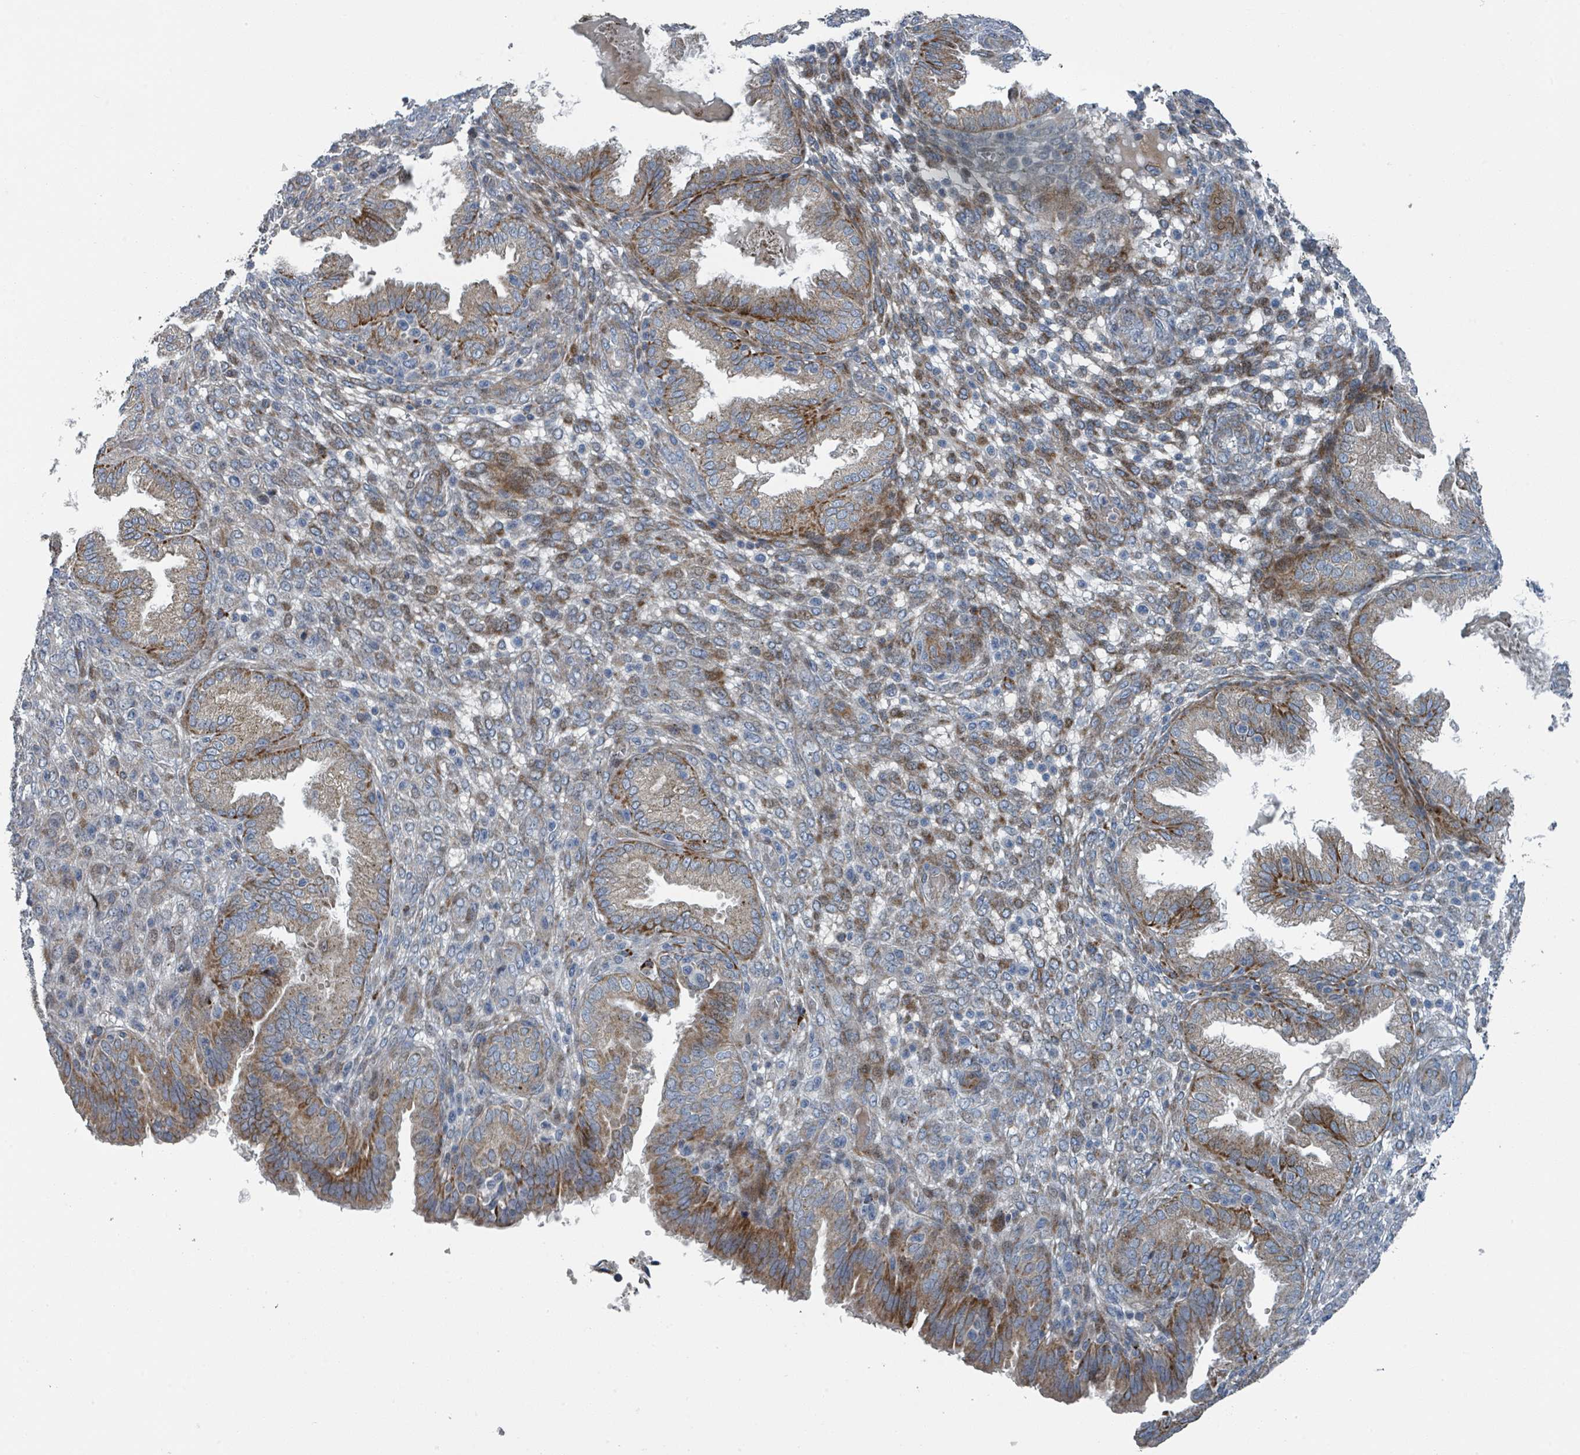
{"staining": {"intensity": "moderate", "quantity": "<25%", "location": "cytoplasmic/membranous"}, "tissue": "endometrium", "cell_type": "Cells in endometrial stroma", "image_type": "normal", "snomed": [{"axis": "morphology", "description": "Normal tissue, NOS"}, {"axis": "topography", "description": "Endometrium"}], "caption": "Protein staining by immunohistochemistry demonstrates moderate cytoplasmic/membranous expression in about <25% of cells in endometrial stroma in unremarkable endometrium.", "gene": "DIPK2A", "patient": {"sex": "female", "age": 33}}